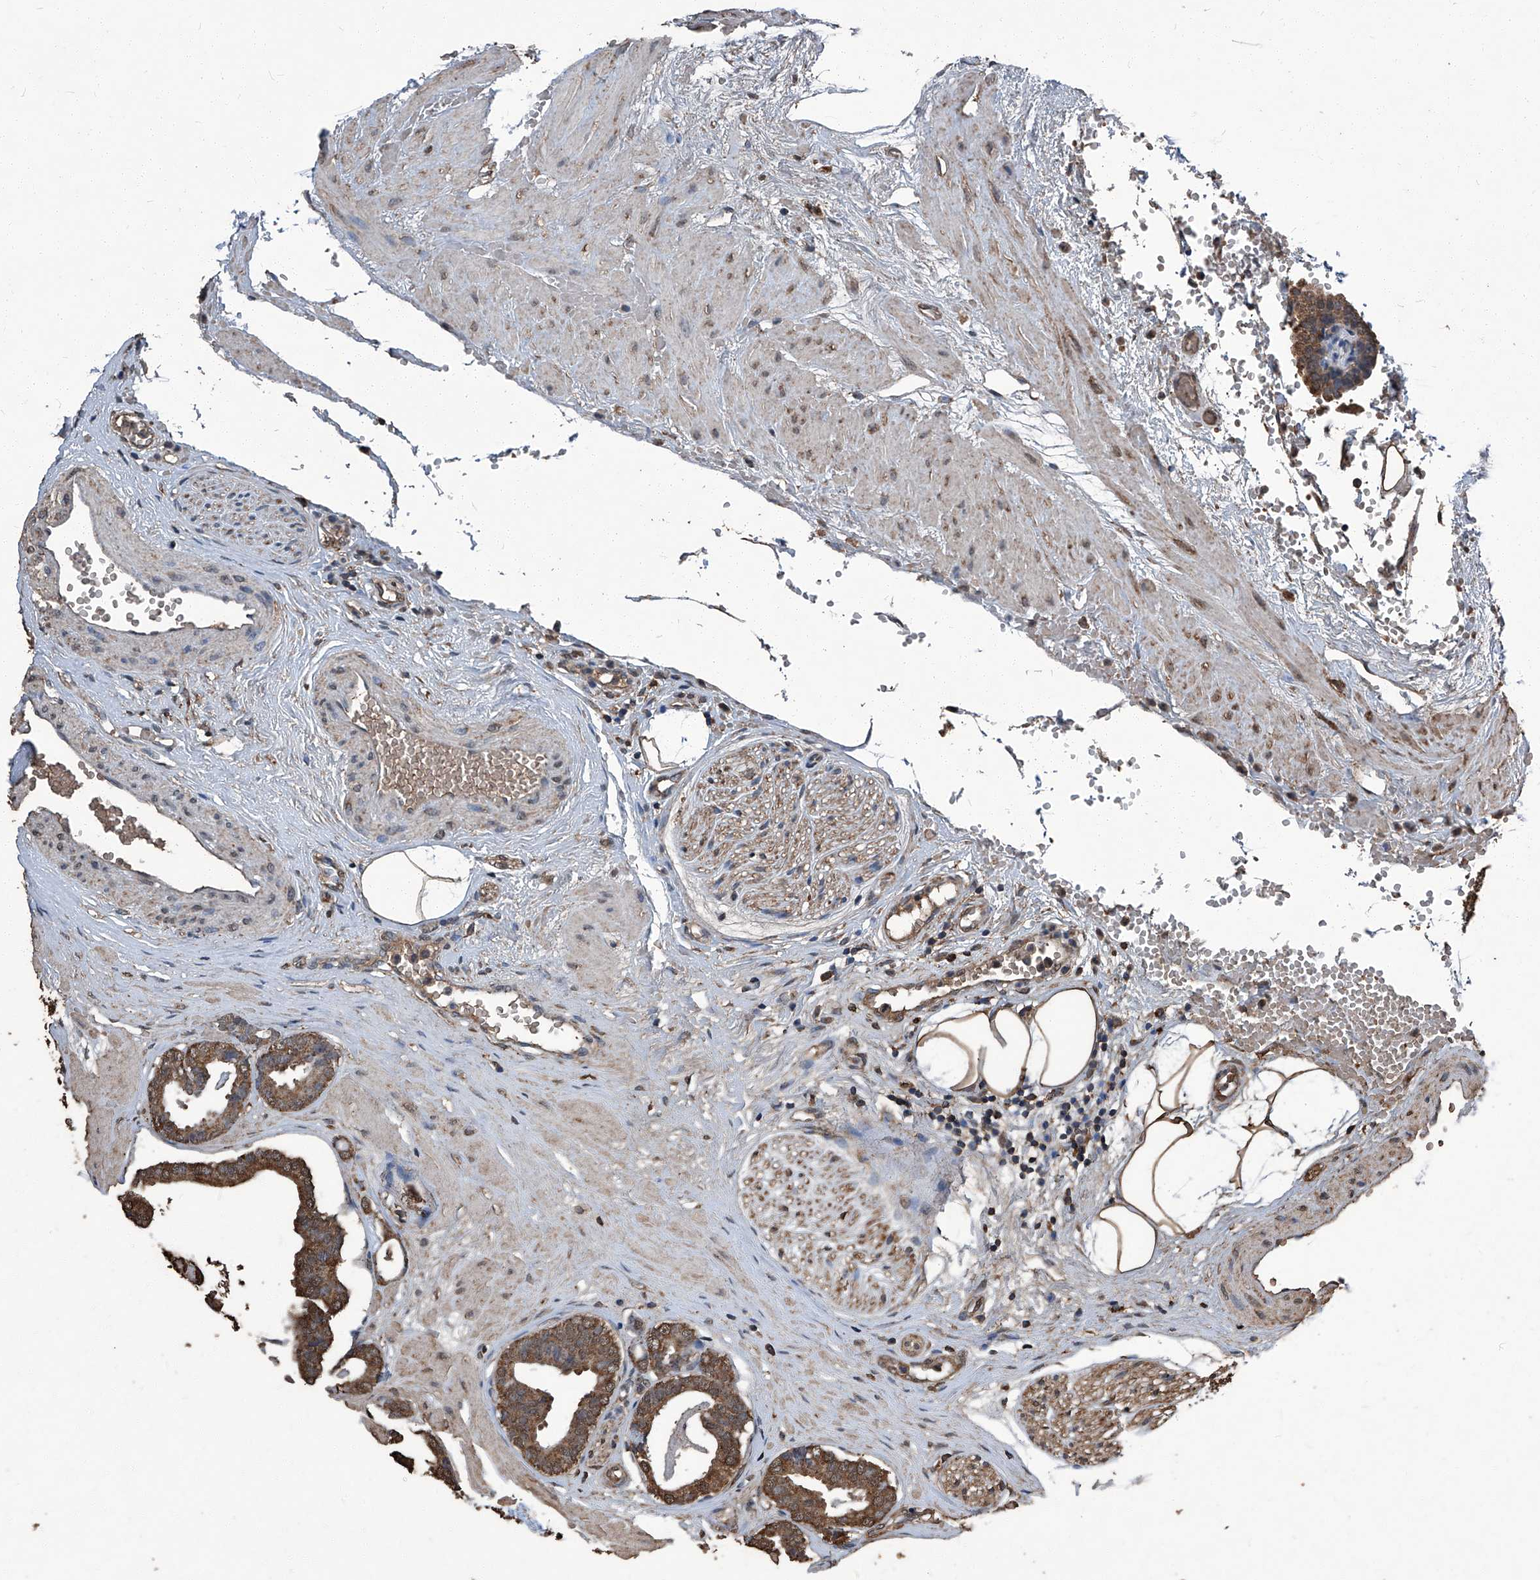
{"staining": {"intensity": "strong", "quantity": ">75%", "location": "cytoplasmic/membranous"}, "tissue": "prostate cancer", "cell_type": "Tumor cells", "image_type": "cancer", "snomed": [{"axis": "morphology", "description": "Adenocarcinoma, Low grade"}, {"axis": "topography", "description": "Prostate"}], "caption": "Approximately >75% of tumor cells in prostate cancer display strong cytoplasmic/membranous protein staining as visualized by brown immunohistochemical staining.", "gene": "STARD7", "patient": {"sex": "male", "age": 53}}